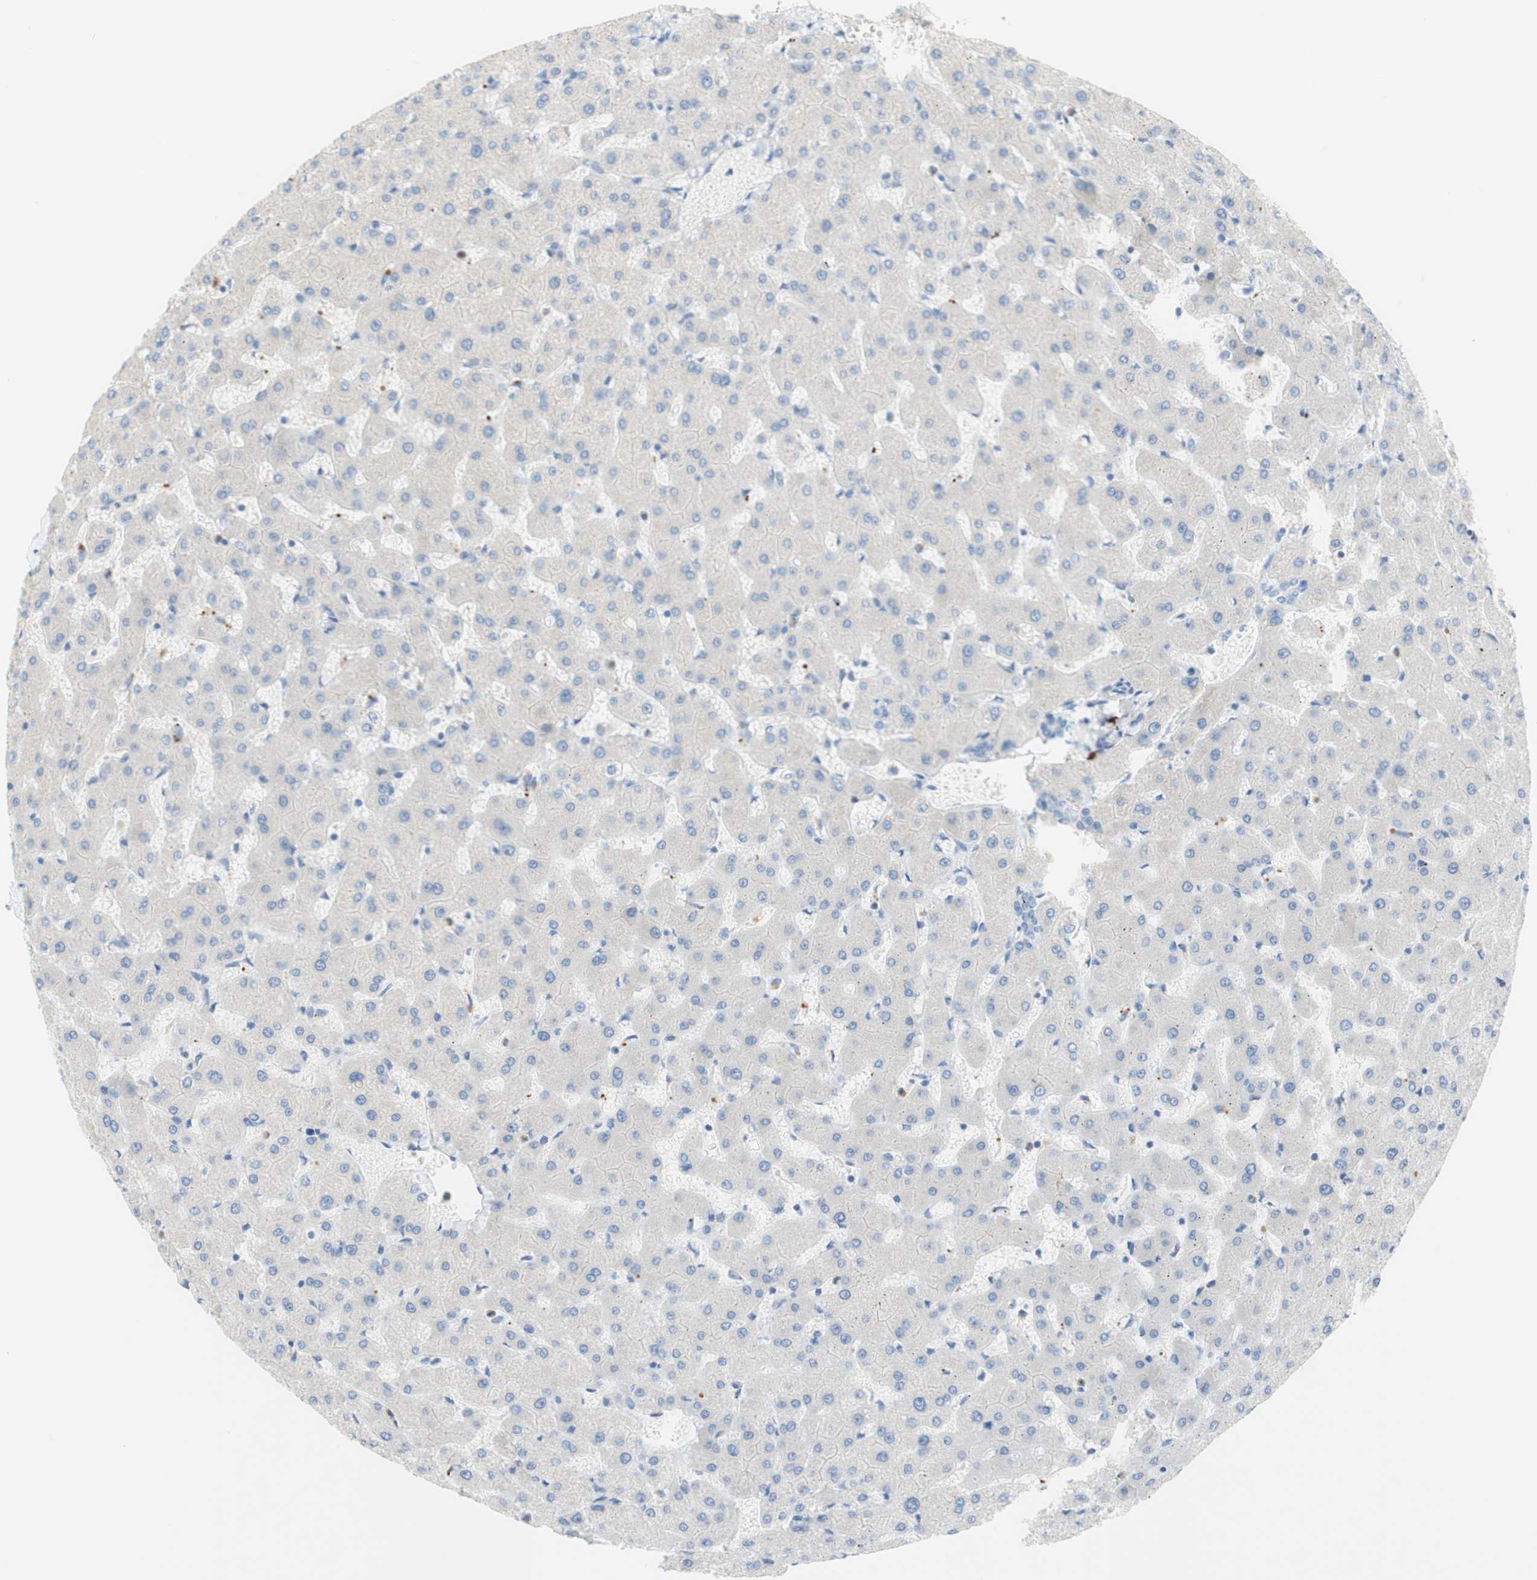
{"staining": {"intensity": "negative", "quantity": "none", "location": "none"}, "tissue": "liver", "cell_type": "Cholangiocytes", "image_type": "normal", "snomed": [{"axis": "morphology", "description": "Normal tissue, NOS"}, {"axis": "topography", "description": "Liver"}], "caption": "An immunohistochemistry image of normal liver is shown. There is no staining in cholangiocytes of liver. The staining is performed using DAB brown chromogen with nuclei counter-stained in using hematoxylin.", "gene": "CEACAM1", "patient": {"sex": "female", "age": 63}}